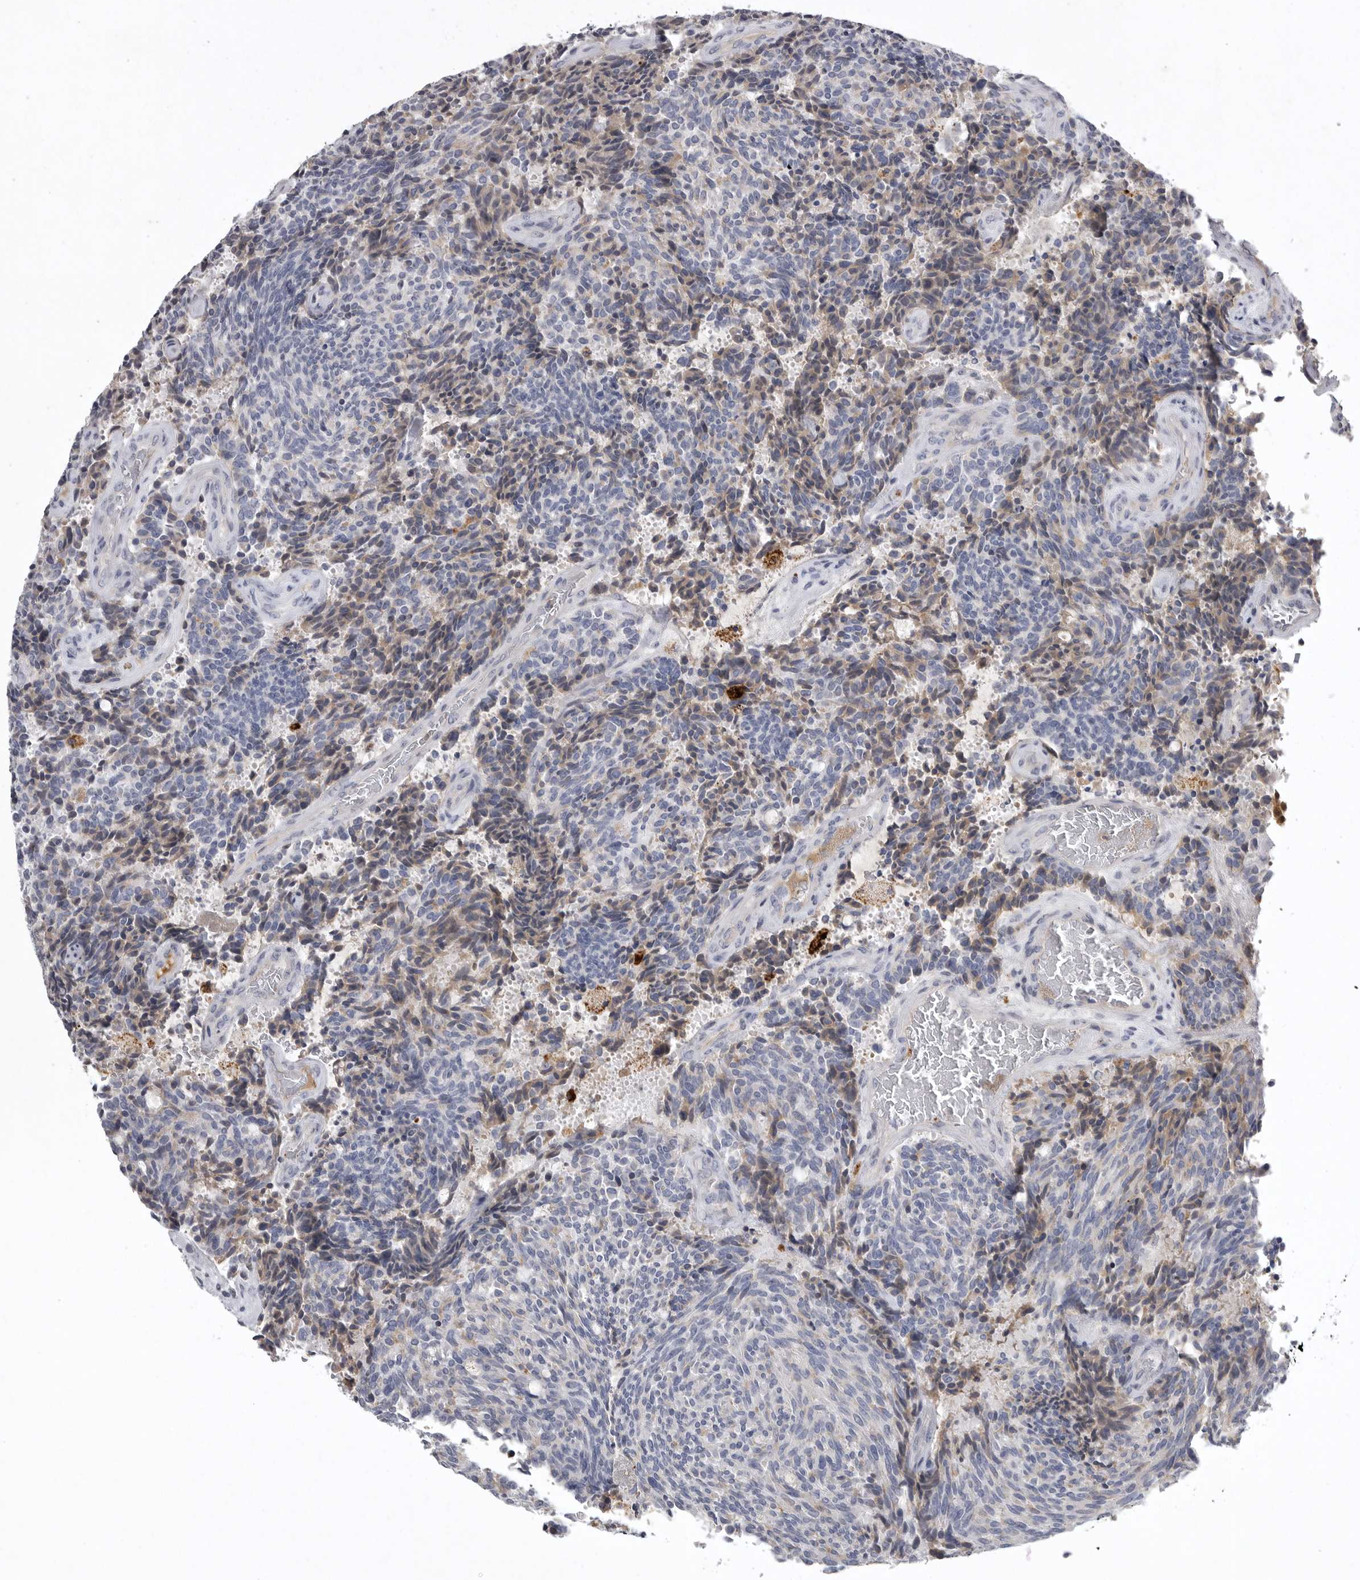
{"staining": {"intensity": "weak", "quantity": "<25%", "location": "cytoplasmic/membranous"}, "tissue": "carcinoid", "cell_type": "Tumor cells", "image_type": "cancer", "snomed": [{"axis": "morphology", "description": "Carcinoid, malignant, NOS"}, {"axis": "topography", "description": "Pancreas"}], "caption": "Immunohistochemical staining of carcinoid exhibits no significant staining in tumor cells.", "gene": "CRP", "patient": {"sex": "female", "age": 54}}